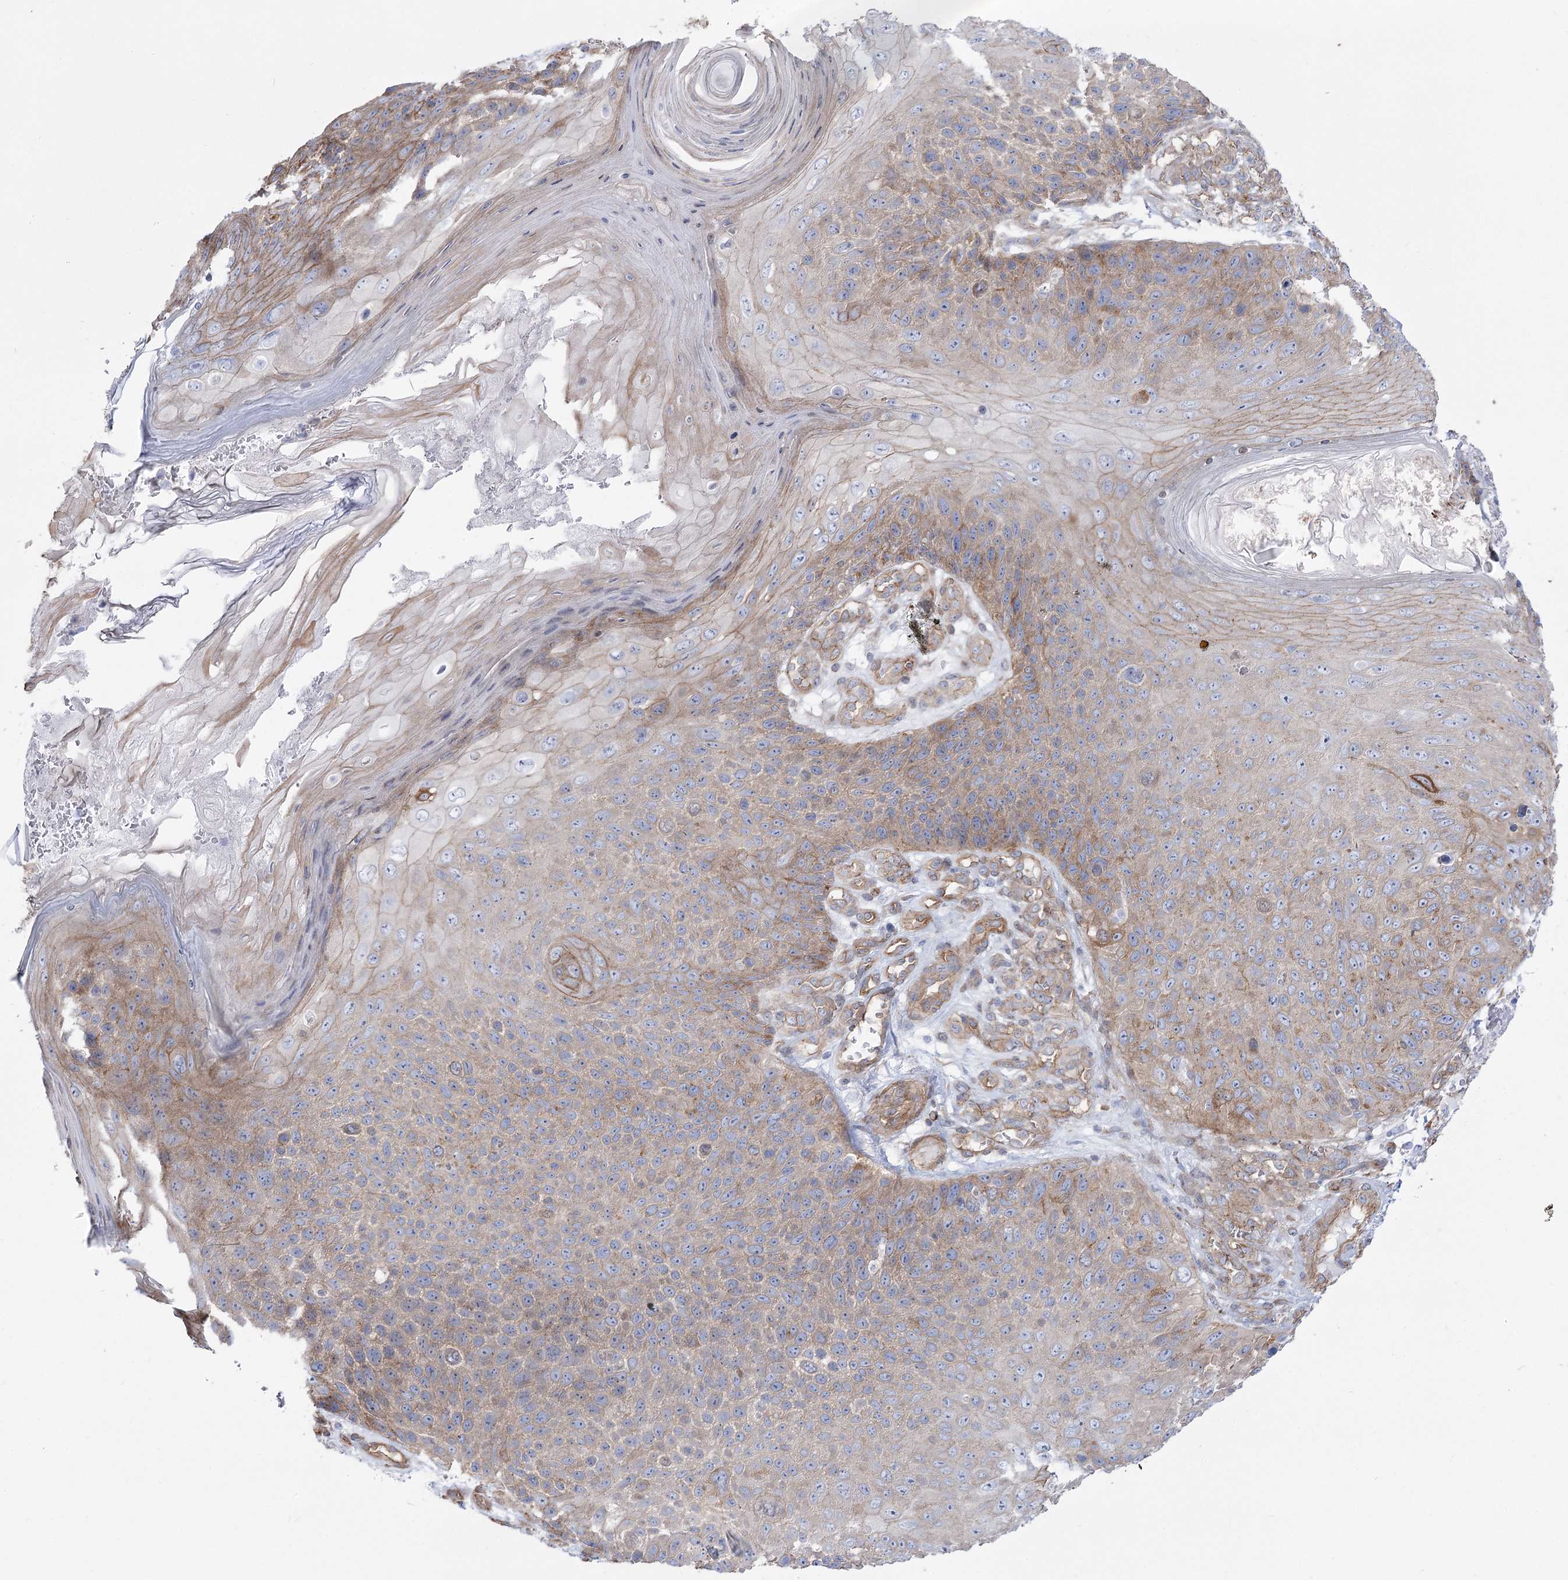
{"staining": {"intensity": "weak", "quantity": "25%-75%", "location": "cytoplasmic/membranous"}, "tissue": "skin cancer", "cell_type": "Tumor cells", "image_type": "cancer", "snomed": [{"axis": "morphology", "description": "Squamous cell carcinoma, NOS"}, {"axis": "topography", "description": "Skin"}], "caption": "Protein expression by immunohistochemistry reveals weak cytoplasmic/membranous positivity in approximately 25%-75% of tumor cells in skin cancer (squamous cell carcinoma).", "gene": "PLEKHA5", "patient": {"sex": "female", "age": 88}}